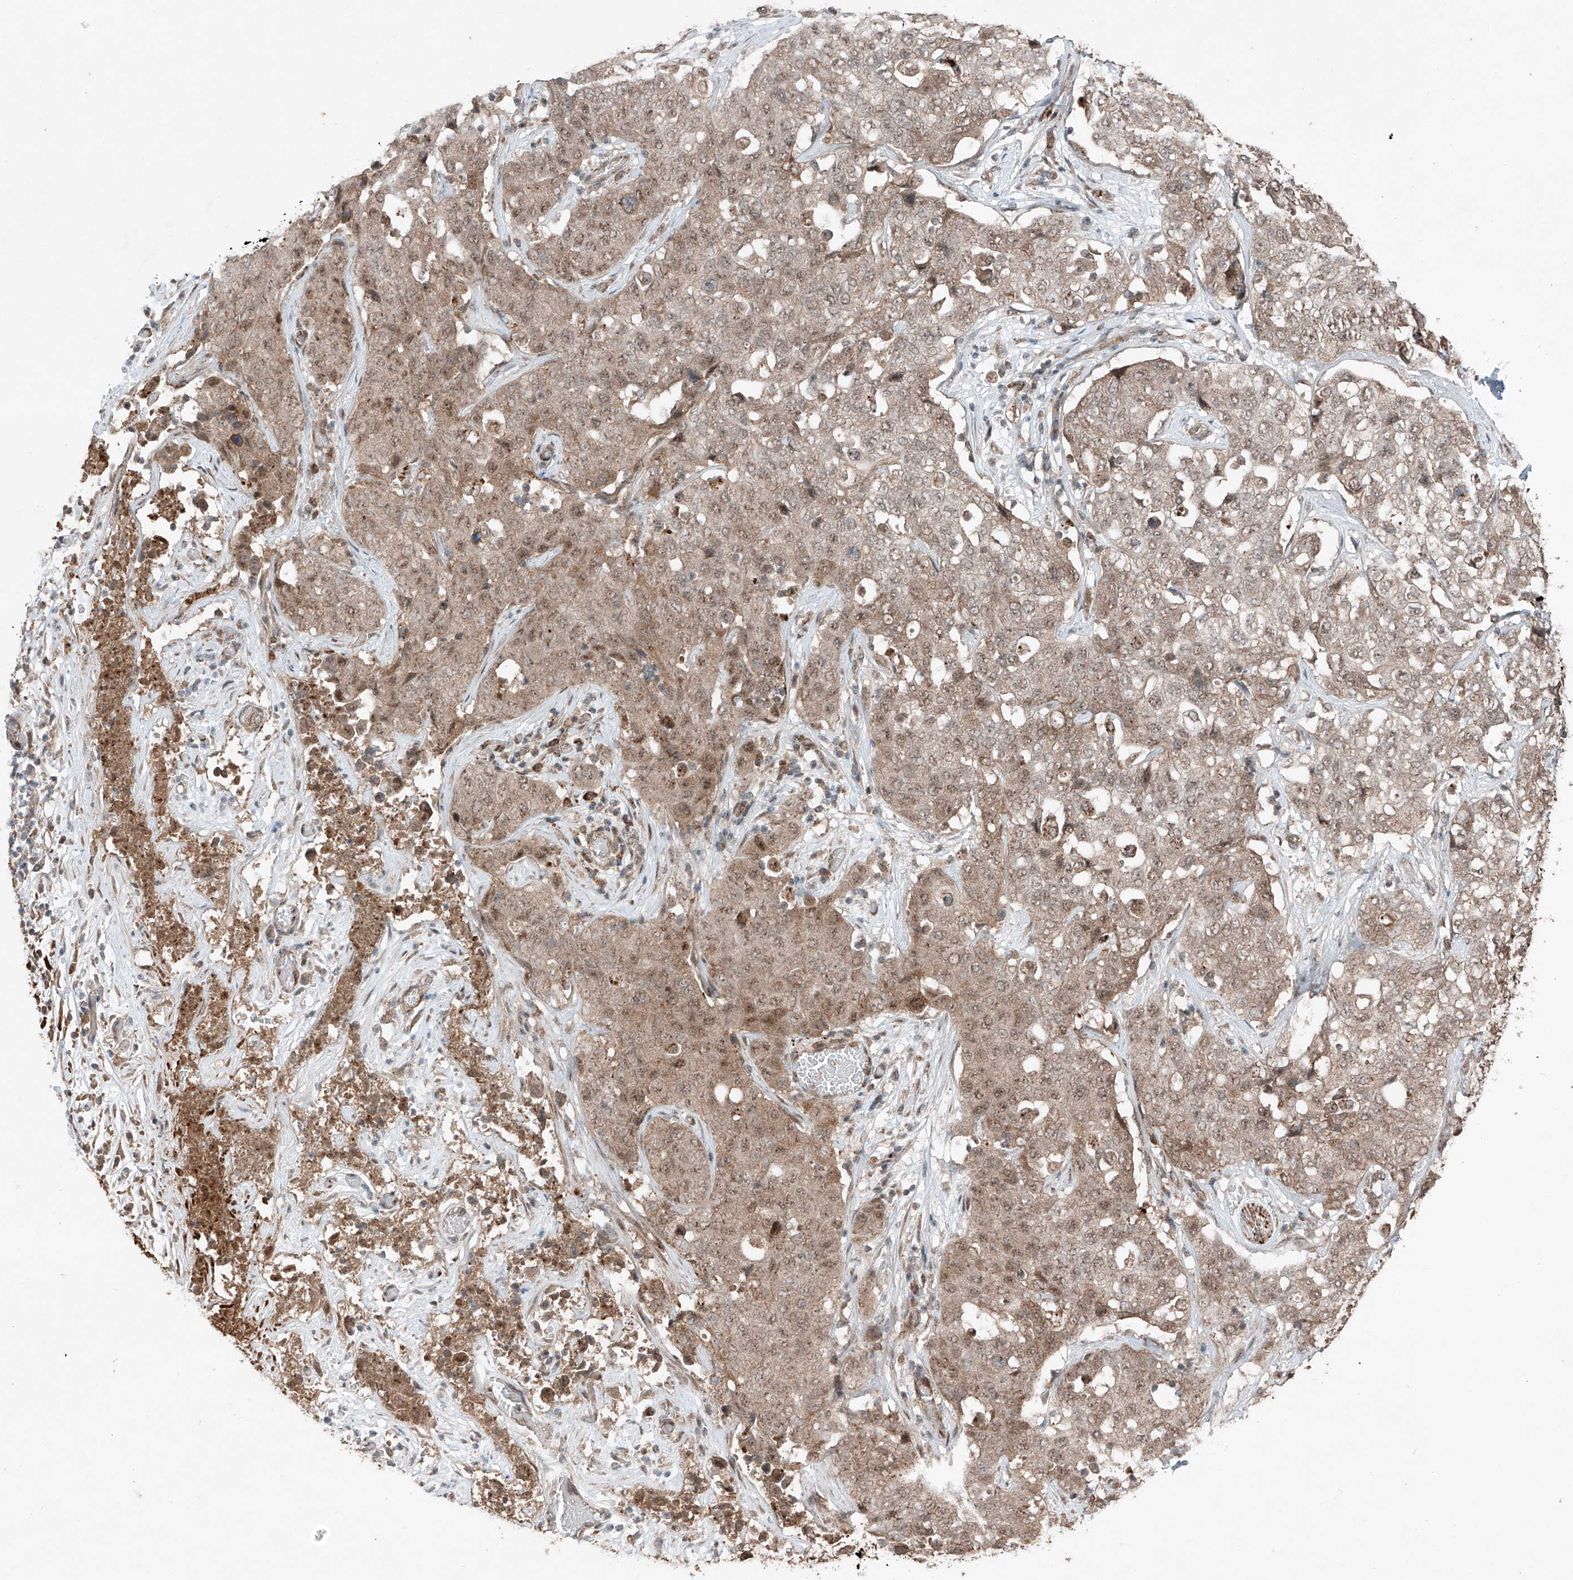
{"staining": {"intensity": "moderate", "quantity": ">75%", "location": "cytoplasmic/membranous,nuclear"}, "tissue": "stomach cancer", "cell_type": "Tumor cells", "image_type": "cancer", "snomed": [{"axis": "morphology", "description": "Normal tissue, NOS"}, {"axis": "morphology", "description": "Adenocarcinoma, NOS"}, {"axis": "topography", "description": "Lymph node"}, {"axis": "topography", "description": "Stomach"}], "caption": "Tumor cells demonstrate medium levels of moderate cytoplasmic/membranous and nuclear positivity in about >75% of cells in human adenocarcinoma (stomach).", "gene": "ZNF620", "patient": {"sex": "male", "age": 48}}